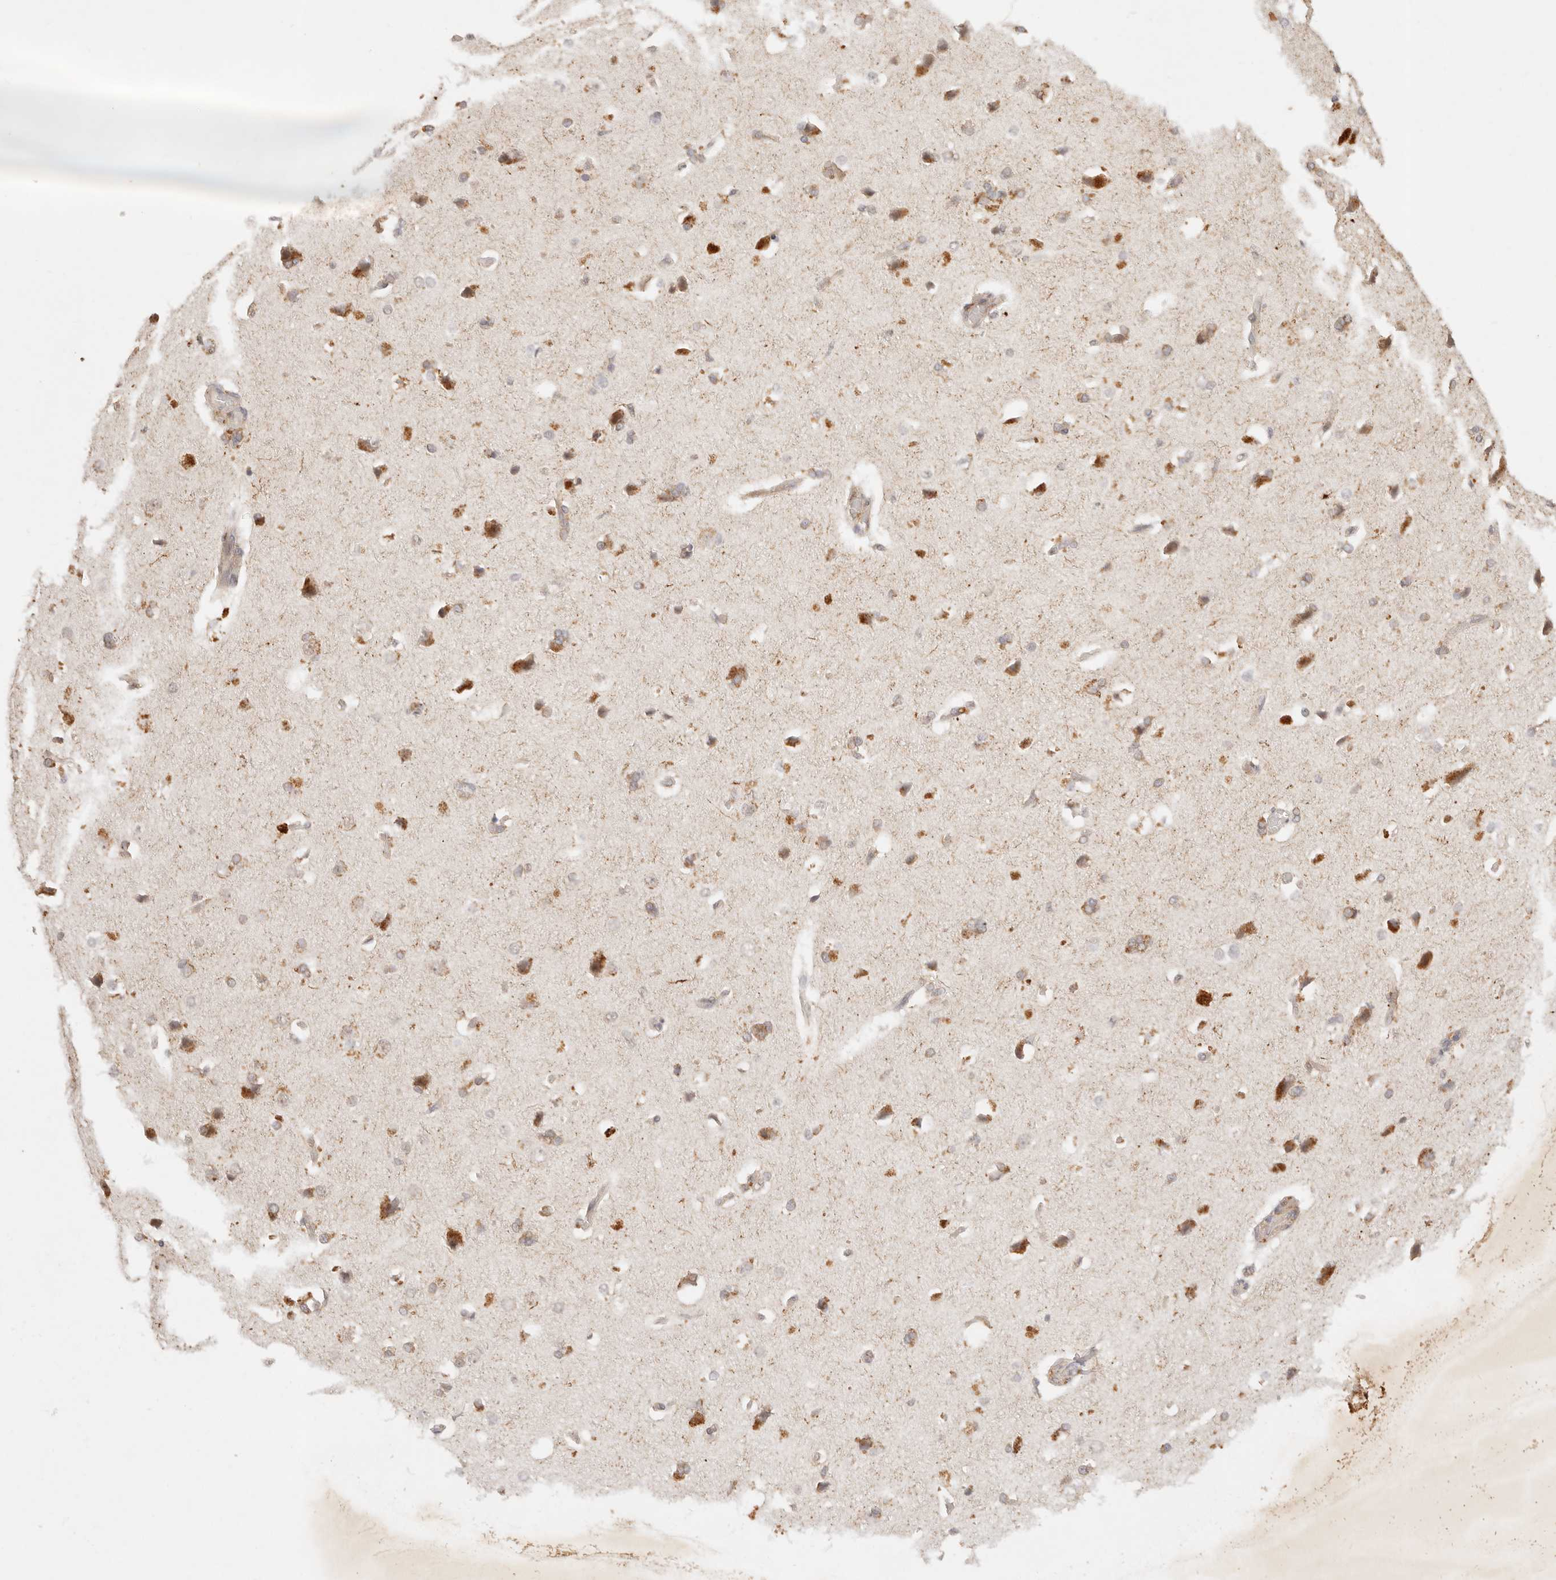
{"staining": {"intensity": "weak", "quantity": ">75%", "location": "cytoplasmic/membranous"}, "tissue": "cerebral cortex", "cell_type": "Endothelial cells", "image_type": "normal", "snomed": [{"axis": "morphology", "description": "Normal tissue, NOS"}, {"axis": "topography", "description": "Cerebral cortex"}], "caption": "DAB (3,3'-diaminobenzidine) immunohistochemical staining of normal cerebral cortex demonstrates weak cytoplasmic/membranous protein staining in approximately >75% of endothelial cells. The protein of interest is shown in brown color, while the nuclei are stained blue.", "gene": "GPR156", "patient": {"sex": "male", "age": 62}}